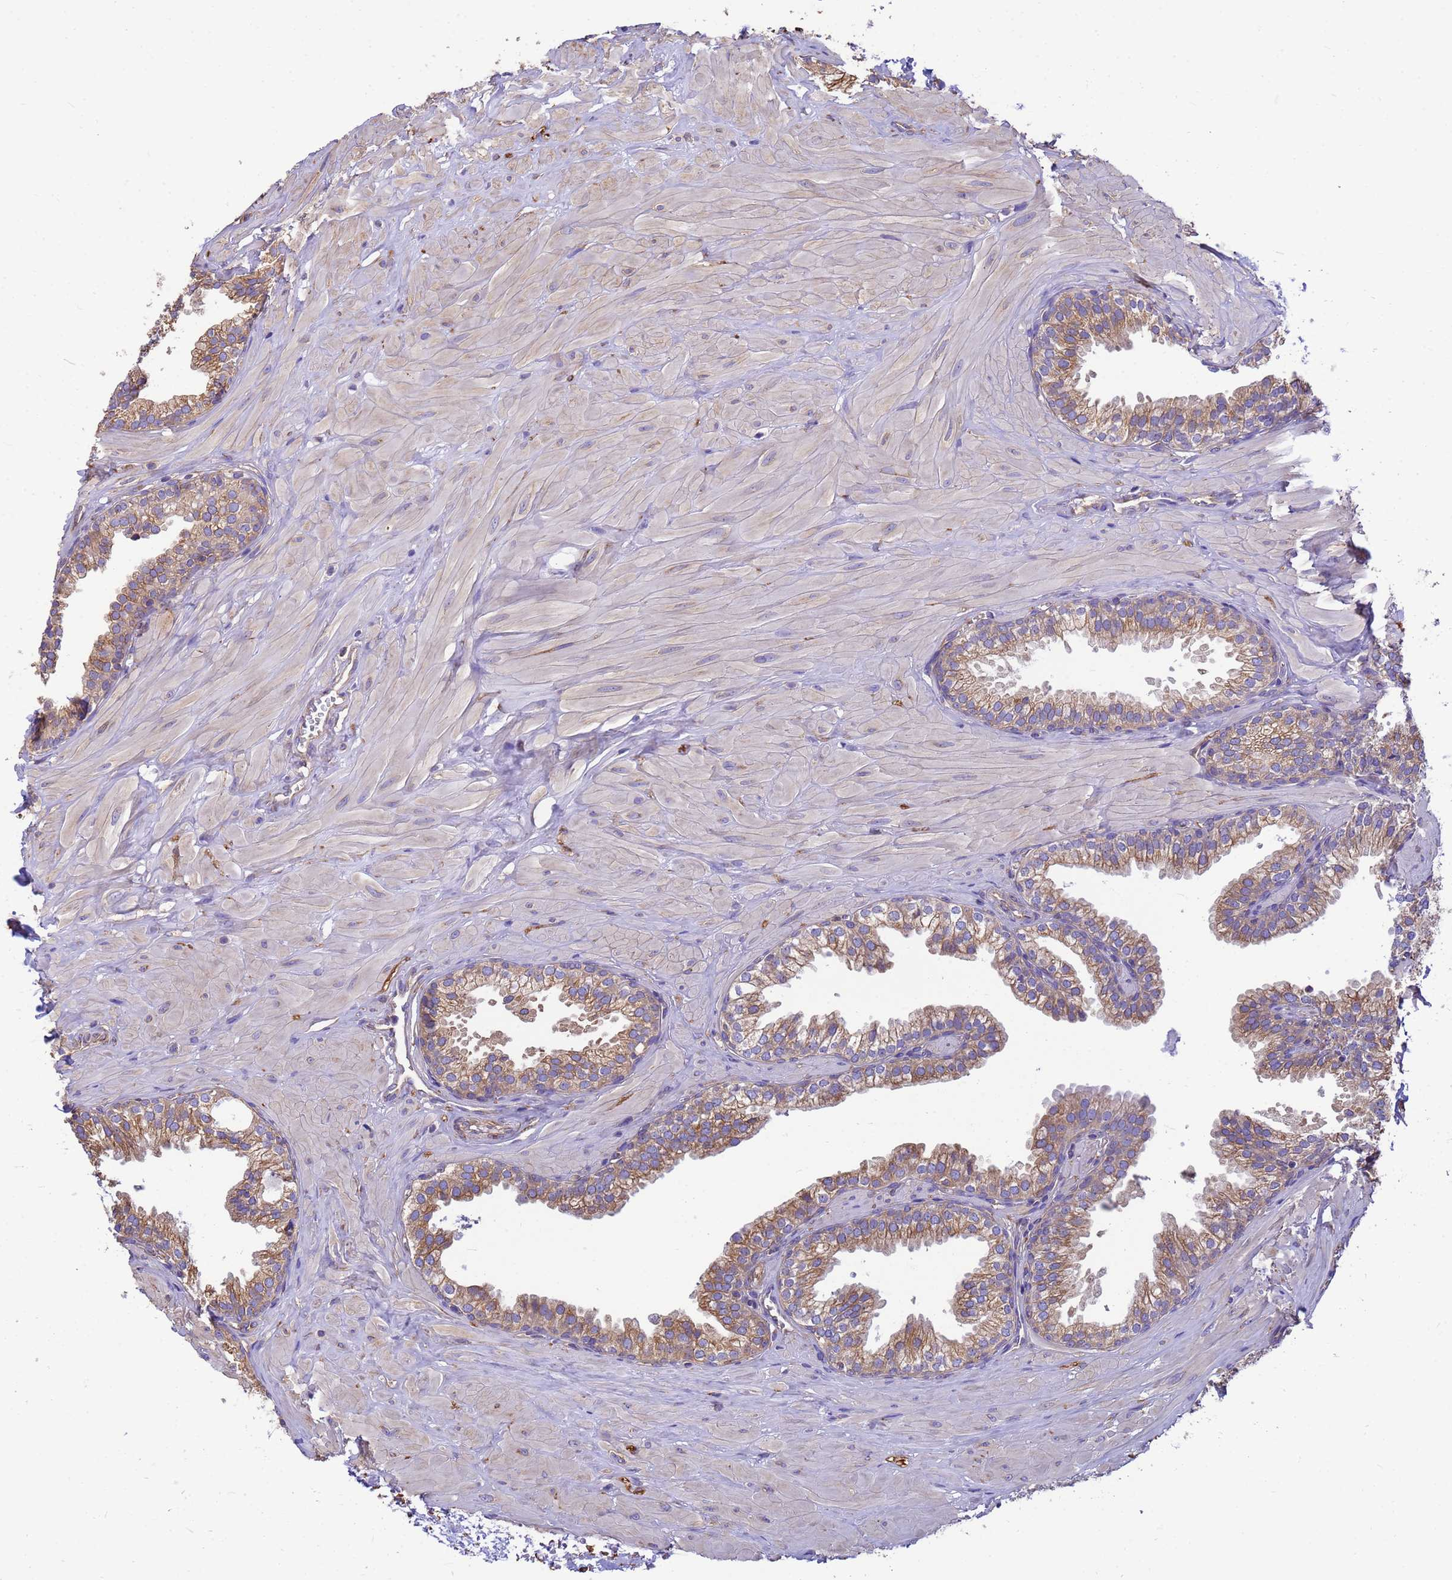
{"staining": {"intensity": "moderate", "quantity": ">75%", "location": "cytoplasmic/membranous"}, "tissue": "prostate", "cell_type": "Glandular cells", "image_type": "normal", "snomed": [{"axis": "morphology", "description": "Normal tissue, NOS"}, {"axis": "topography", "description": "Prostate"}, {"axis": "topography", "description": "Peripheral nerve tissue"}], "caption": "Immunohistochemistry of unremarkable prostate reveals medium levels of moderate cytoplasmic/membranous expression in approximately >75% of glandular cells.", "gene": "ENSG00000198211", "patient": {"sex": "male", "age": 55}}